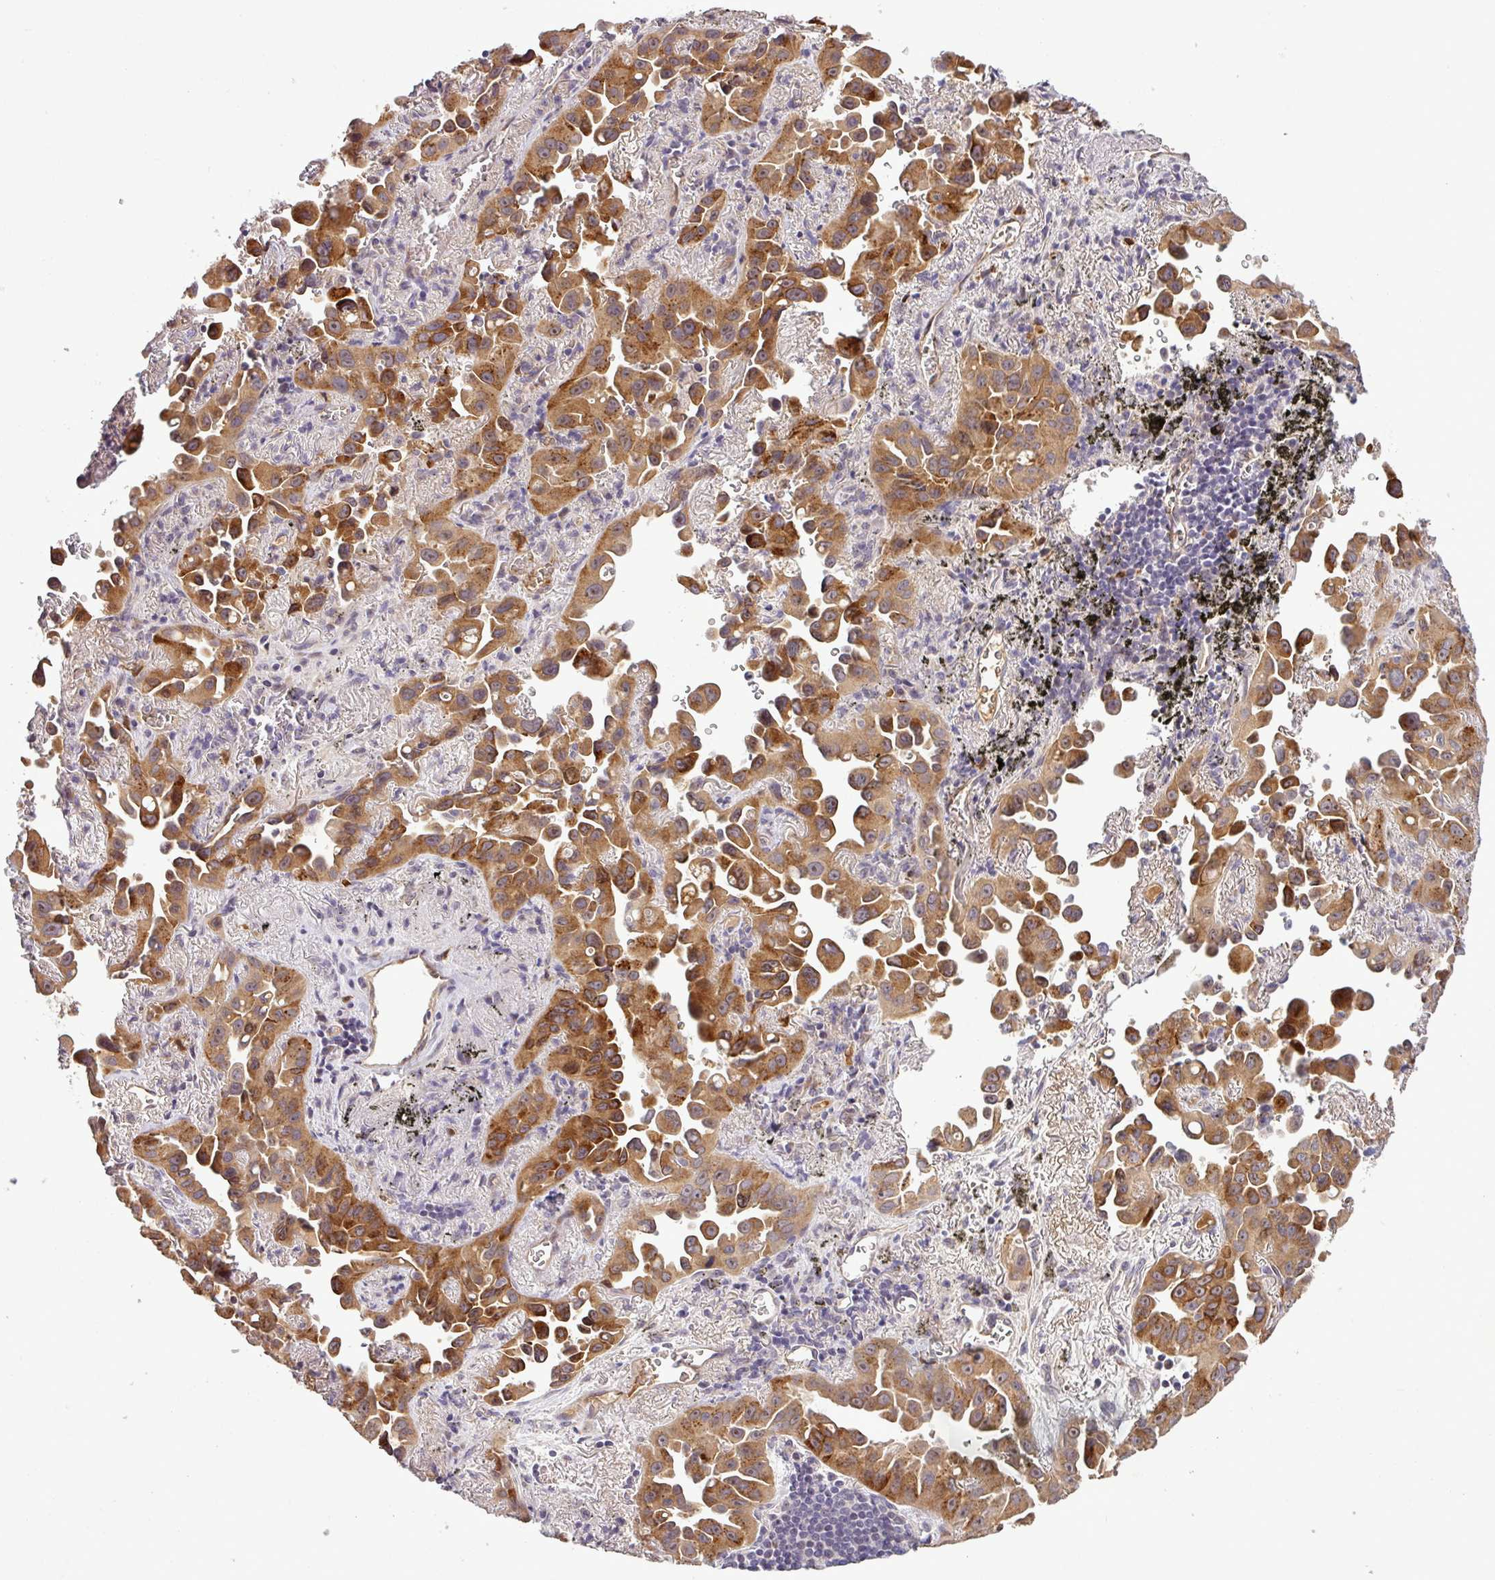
{"staining": {"intensity": "strong", "quantity": ">75%", "location": "cytoplasmic/membranous"}, "tissue": "lung cancer", "cell_type": "Tumor cells", "image_type": "cancer", "snomed": [{"axis": "morphology", "description": "Adenocarcinoma, NOS"}, {"axis": "topography", "description": "Lung"}], "caption": "This micrograph demonstrates IHC staining of human lung cancer (adenocarcinoma), with high strong cytoplasmic/membranous expression in approximately >75% of tumor cells.", "gene": "PCDH1", "patient": {"sex": "male", "age": 68}}